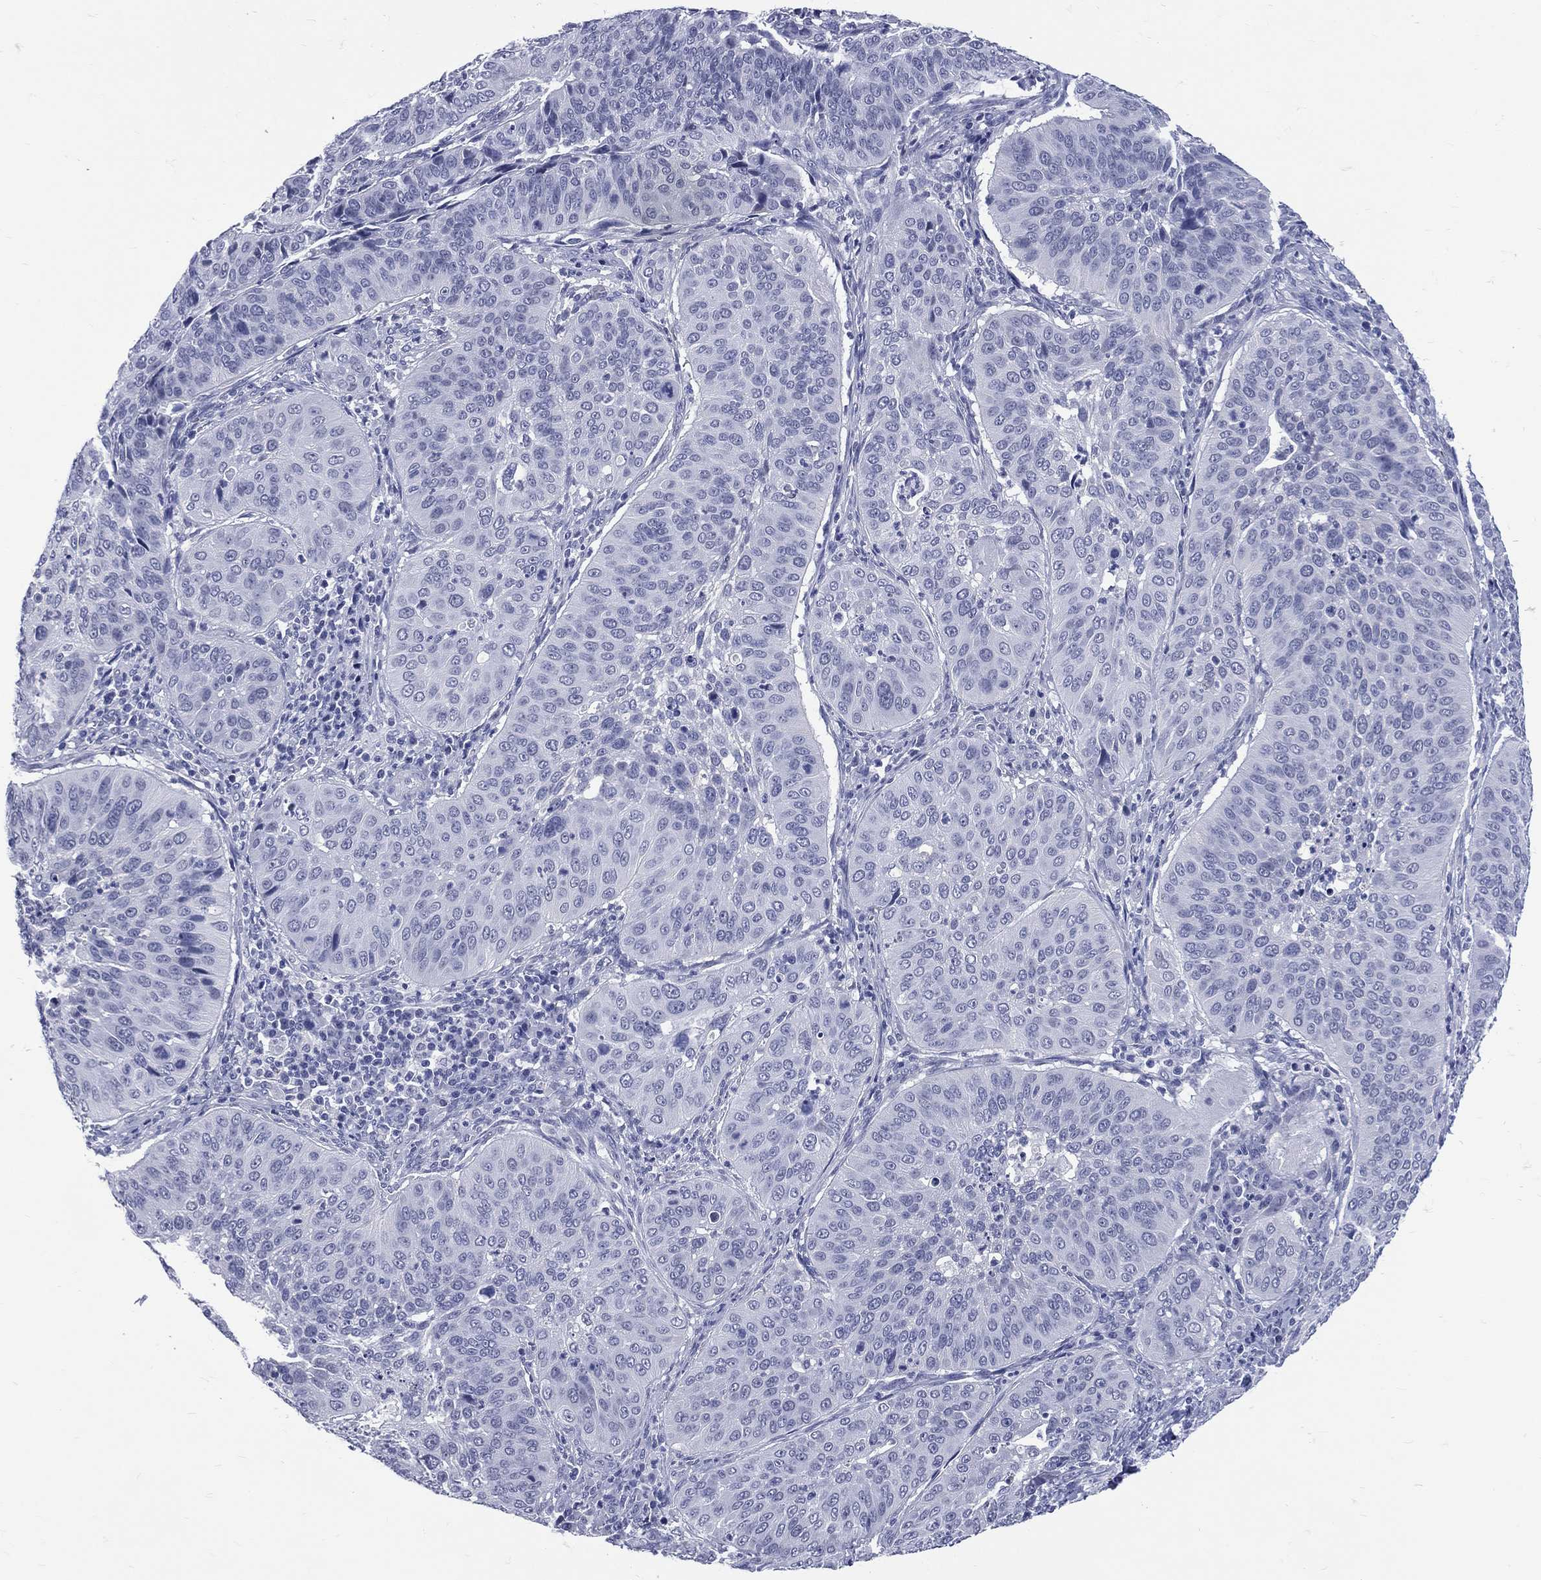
{"staining": {"intensity": "negative", "quantity": "none", "location": "none"}, "tissue": "cervical cancer", "cell_type": "Tumor cells", "image_type": "cancer", "snomed": [{"axis": "morphology", "description": "Normal tissue, NOS"}, {"axis": "morphology", "description": "Squamous cell carcinoma, NOS"}, {"axis": "topography", "description": "Cervix"}], "caption": "This photomicrograph is of cervical cancer (squamous cell carcinoma) stained with IHC to label a protein in brown with the nuclei are counter-stained blue. There is no expression in tumor cells.", "gene": "MLLT10", "patient": {"sex": "female", "age": 39}}